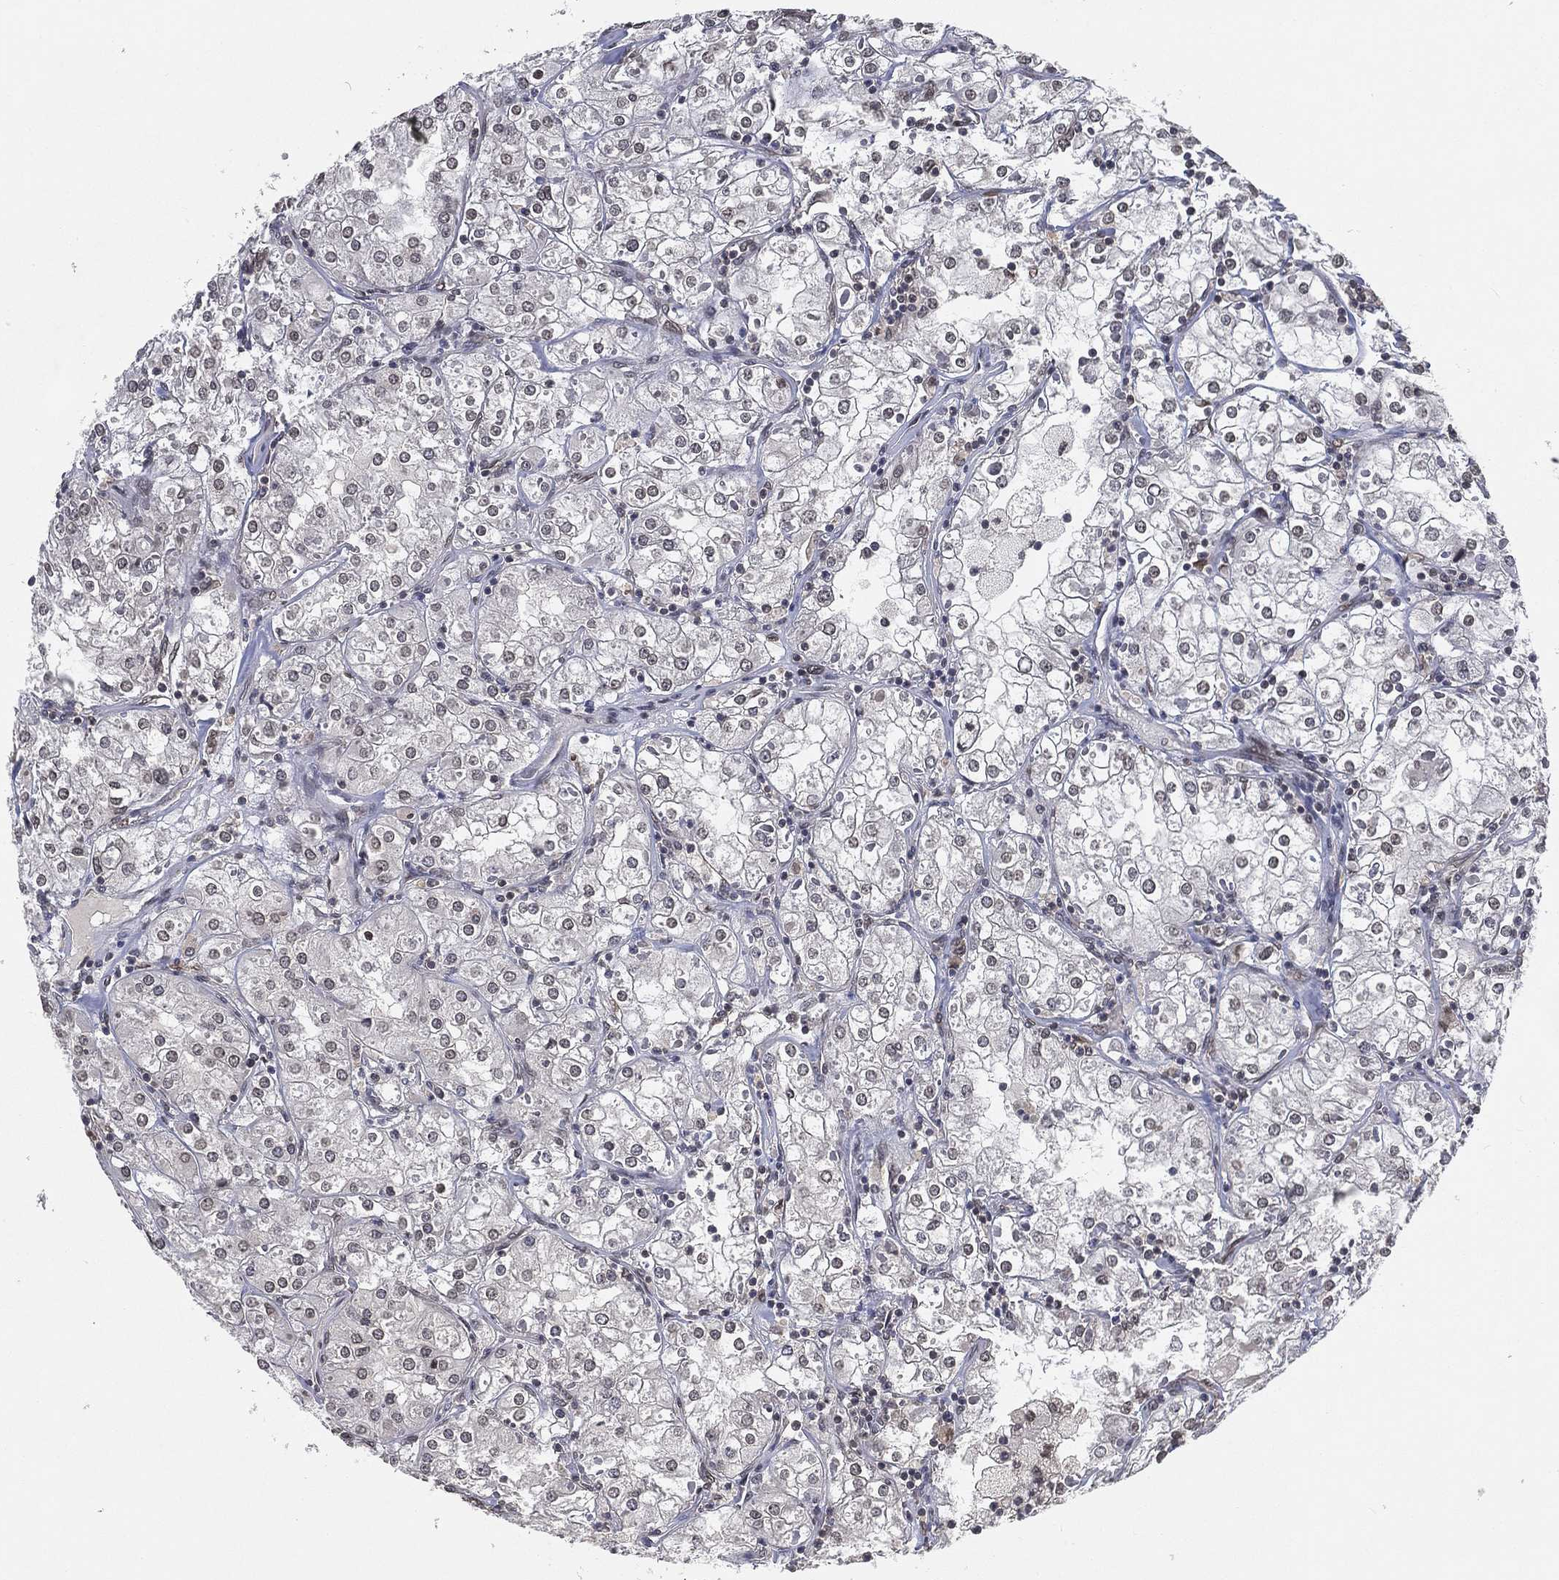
{"staining": {"intensity": "moderate", "quantity": "25%-75%", "location": "cytoplasmic/membranous"}, "tissue": "renal cancer", "cell_type": "Tumor cells", "image_type": "cancer", "snomed": [{"axis": "morphology", "description": "Adenocarcinoma, NOS"}, {"axis": "topography", "description": "Kidney"}], "caption": "Protein analysis of adenocarcinoma (renal) tissue displays moderate cytoplasmic/membranous positivity in approximately 25%-75% of tumor cells.", "gene": "UBA5", "patient": {"sex": "male", "age": 77}}